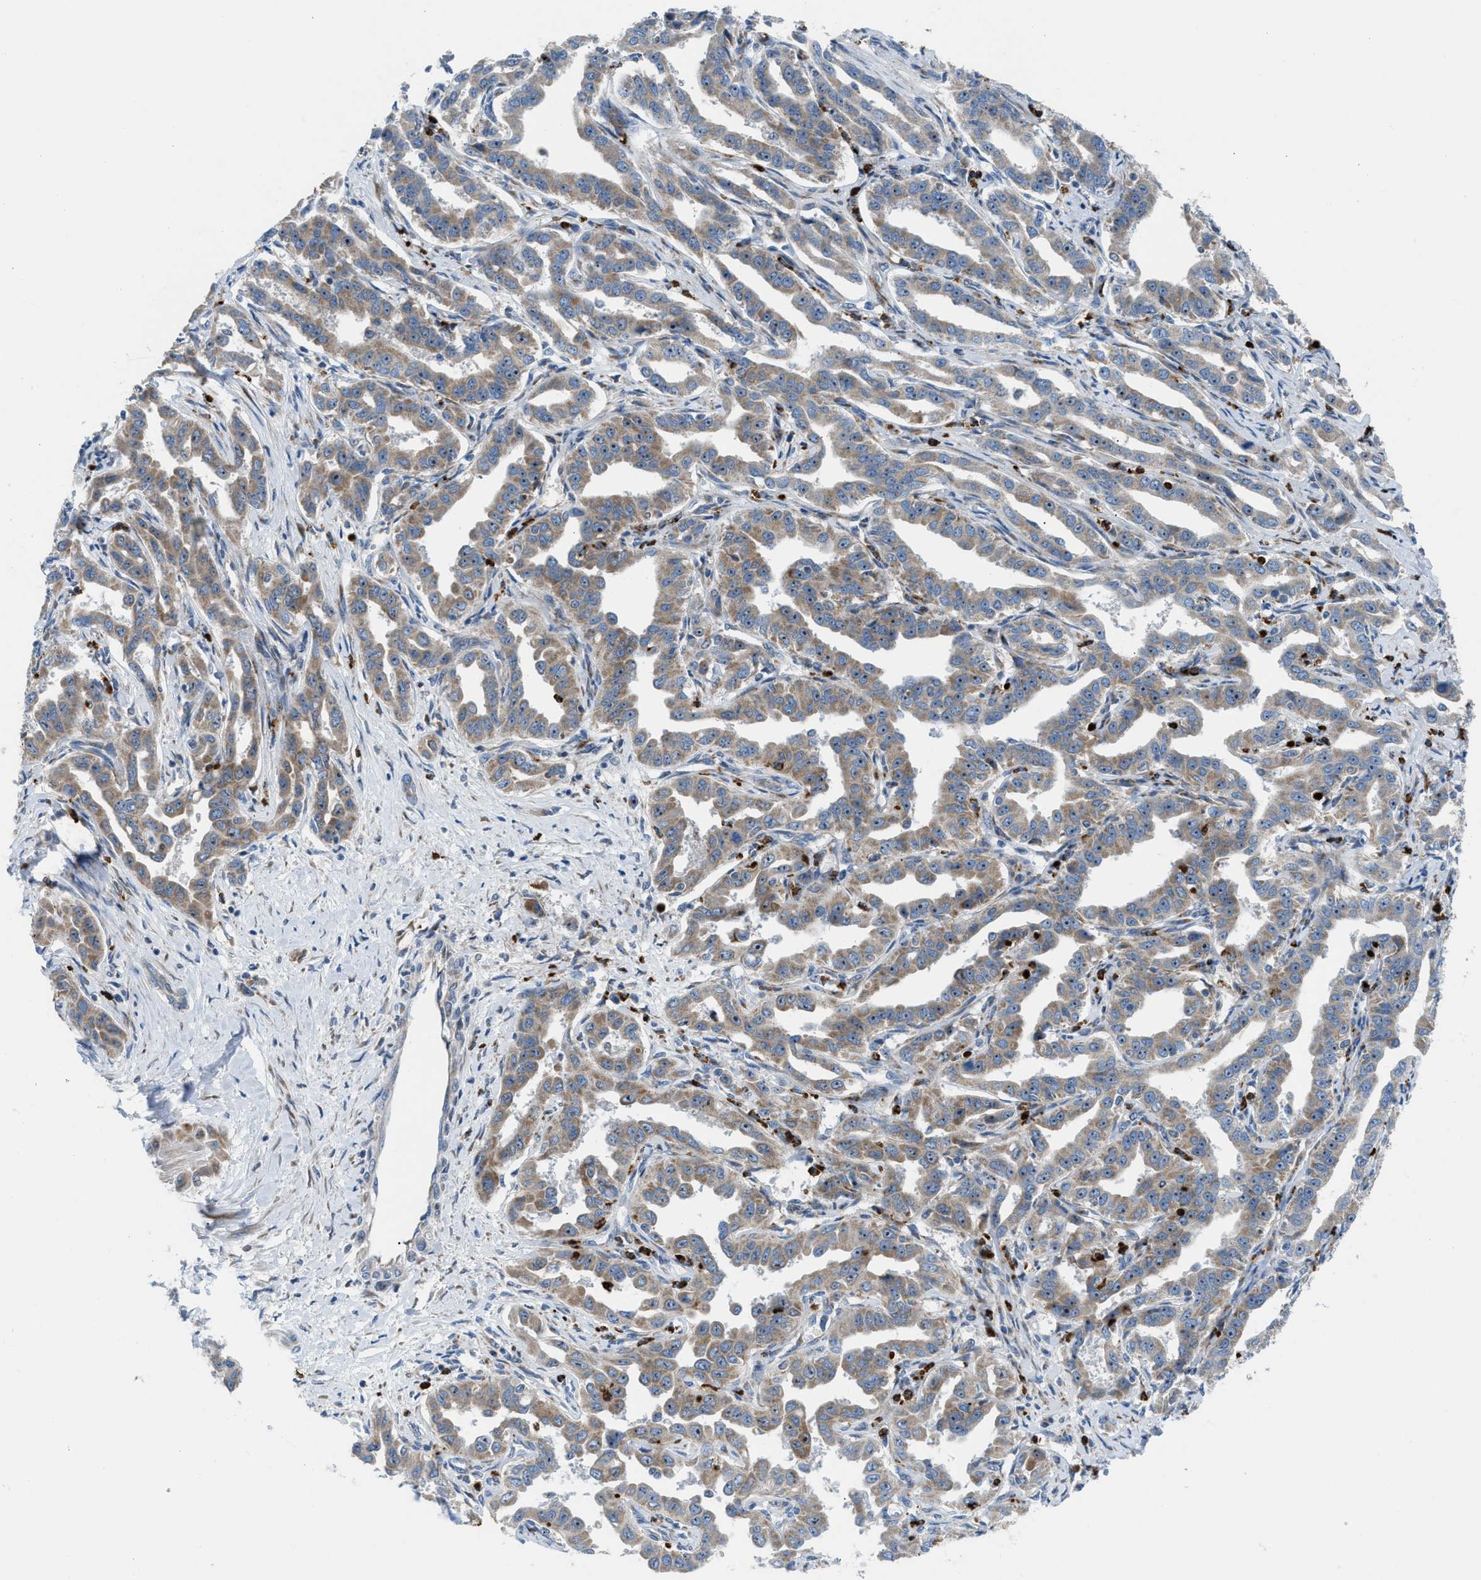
{"staining": {"intensity": "moderate", "quantity": "25%-75%", "location": "cytoplasmic/membranous,nuclear"}, "tissue": "liver cancer", "cell_type": "Tumor cells", "image_type": "cancer", "snomed": [{"axis": "morphology", "description": "Cholangiocarcinoma"}, {"axis": "topography", "description": "Liver"}], "caption": "Human cholangiocarcinoma (liver) stained with a brown dye exhibits moderate cytoplasmic/membranous and nuclear positive staining in approximately 25%-75% of tumor cells.", "gene": "TPH1", "patient": {"sex": "male", "age": 59}}